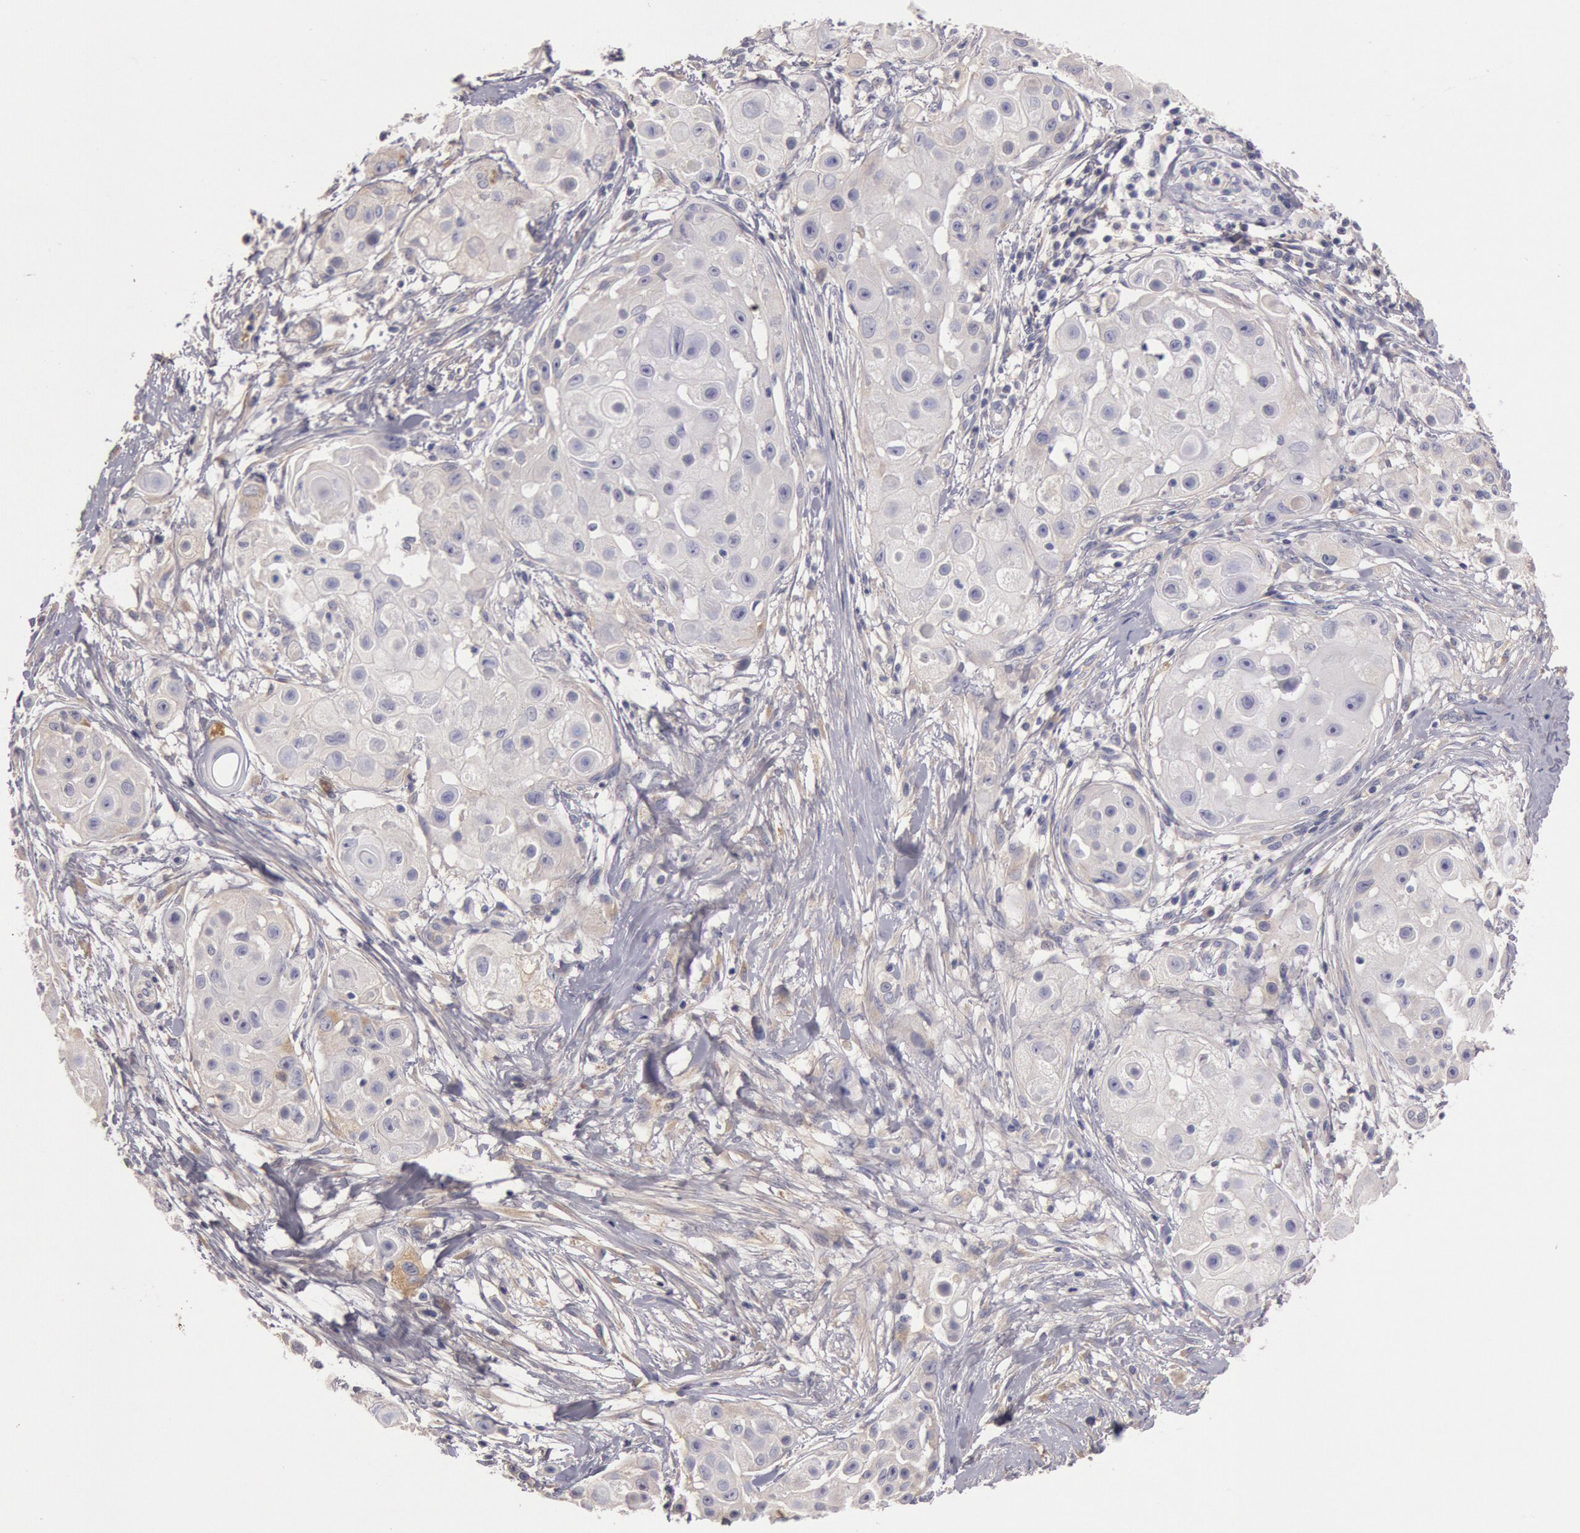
{"staining": {"intensity": "negative", "quantity": "none", "location": "none"}, "tissue": "skin cancer", "cell_type": "Tumor cells", "image_type": "cancer", "snomed": [{"axis": "morphology", "description": "Squamous cell carcinoma, NOS"}, {"axis": "topography", "description": "Skin"}], "caption": "Immunohistochemistry of skin cancer (squamous cell carcinoma) shows no staining in tumor cells.", "gene": "C1R", "patient": {"sex": "female", "age": 57}}